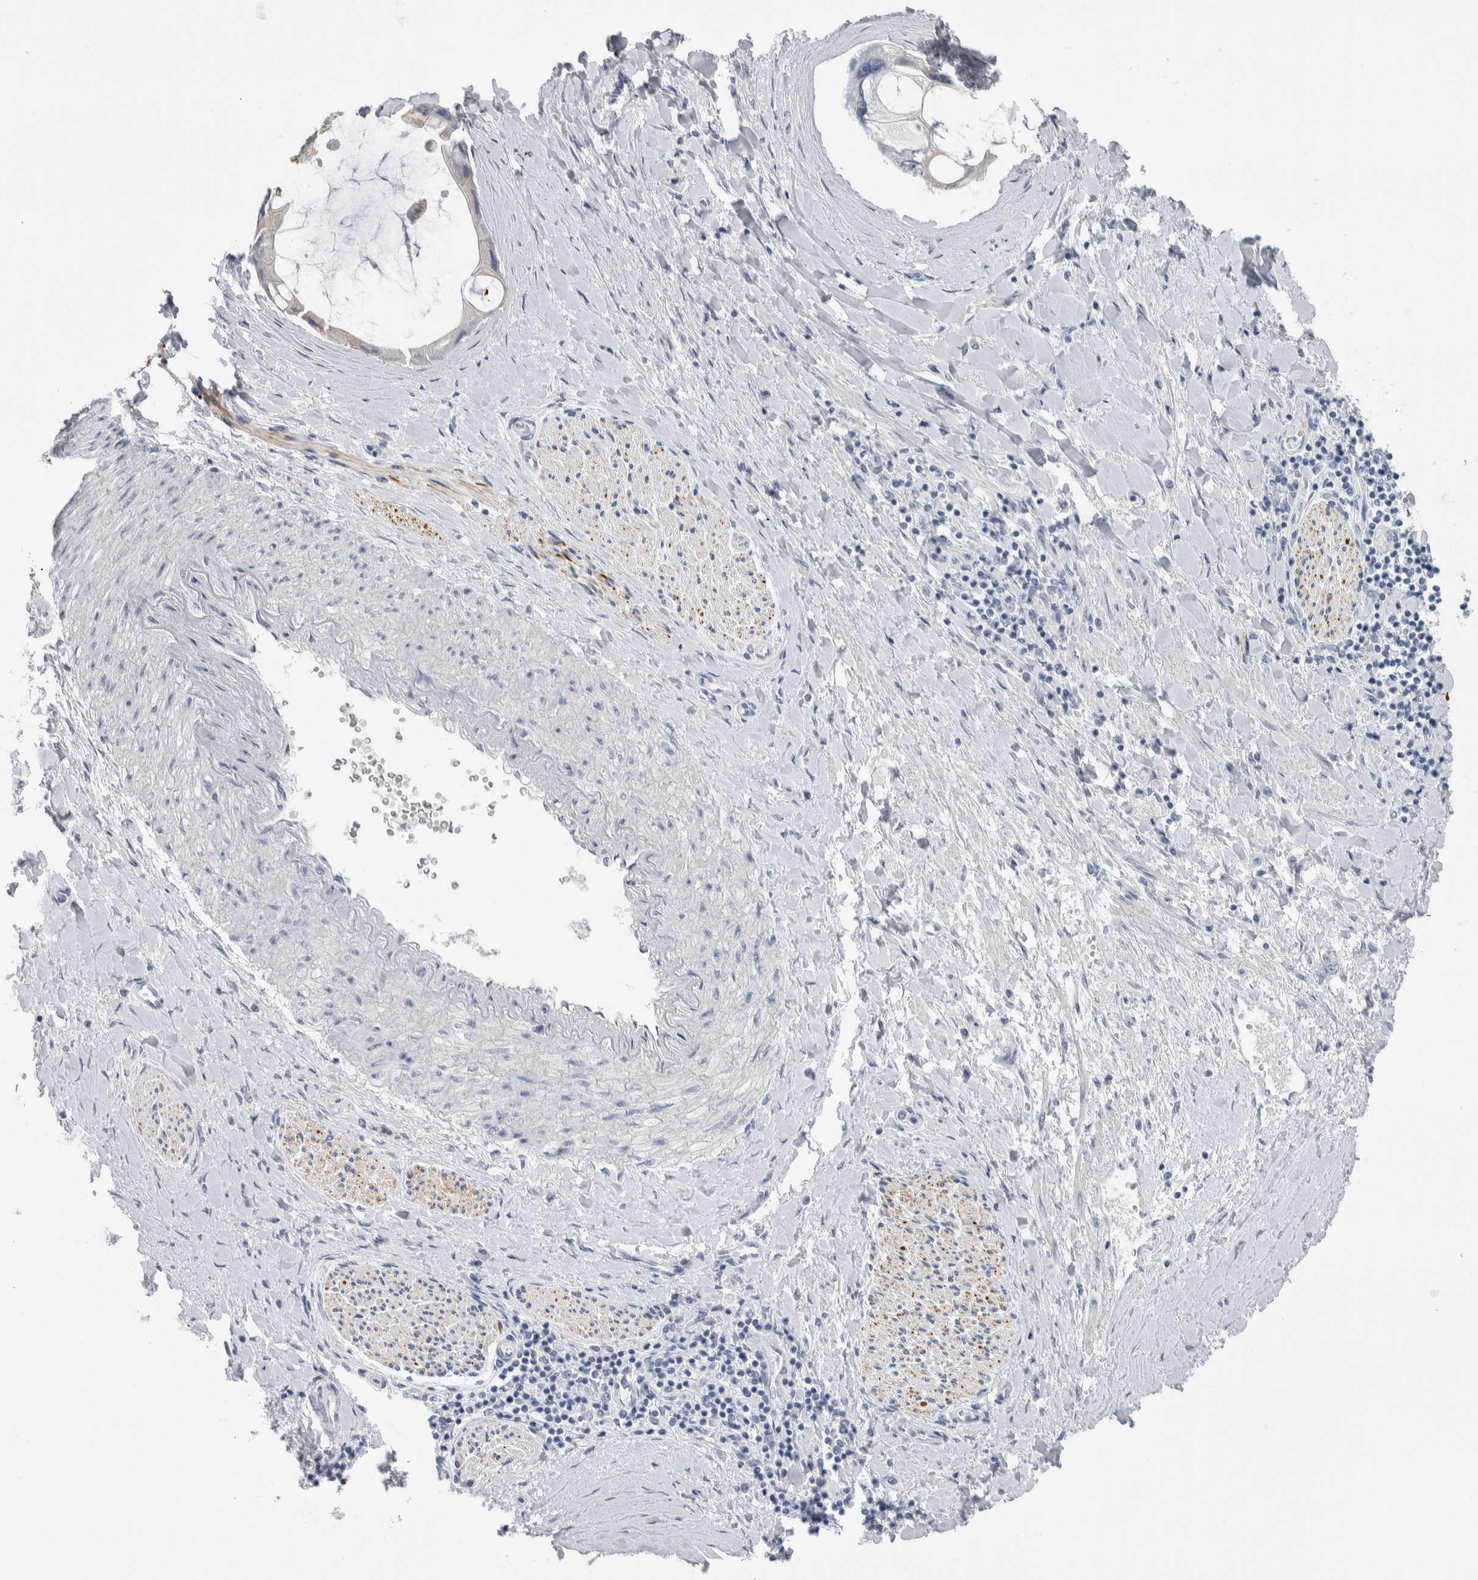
{"staining": {"intensity": "negative", "quantity": "none", "location": "none"}, "tissue": "liver cancer", "cell_type": "Tumor cells", "image_type": "cancer", "snomed": [{"axis": "morphology", "description": "Cholangiocarcinoma"}, {"axis": "topography", "description": "Liver"}], "caption": "Liver cancer was stained to show a protein in brown. There is no significant staining in tumor cells. (DAB (3,3'-diaminobenzidine) IHC with hematoxylin counter stain).", "gene": "NEFM", "patient": {"sex": "male", "age": 50}}